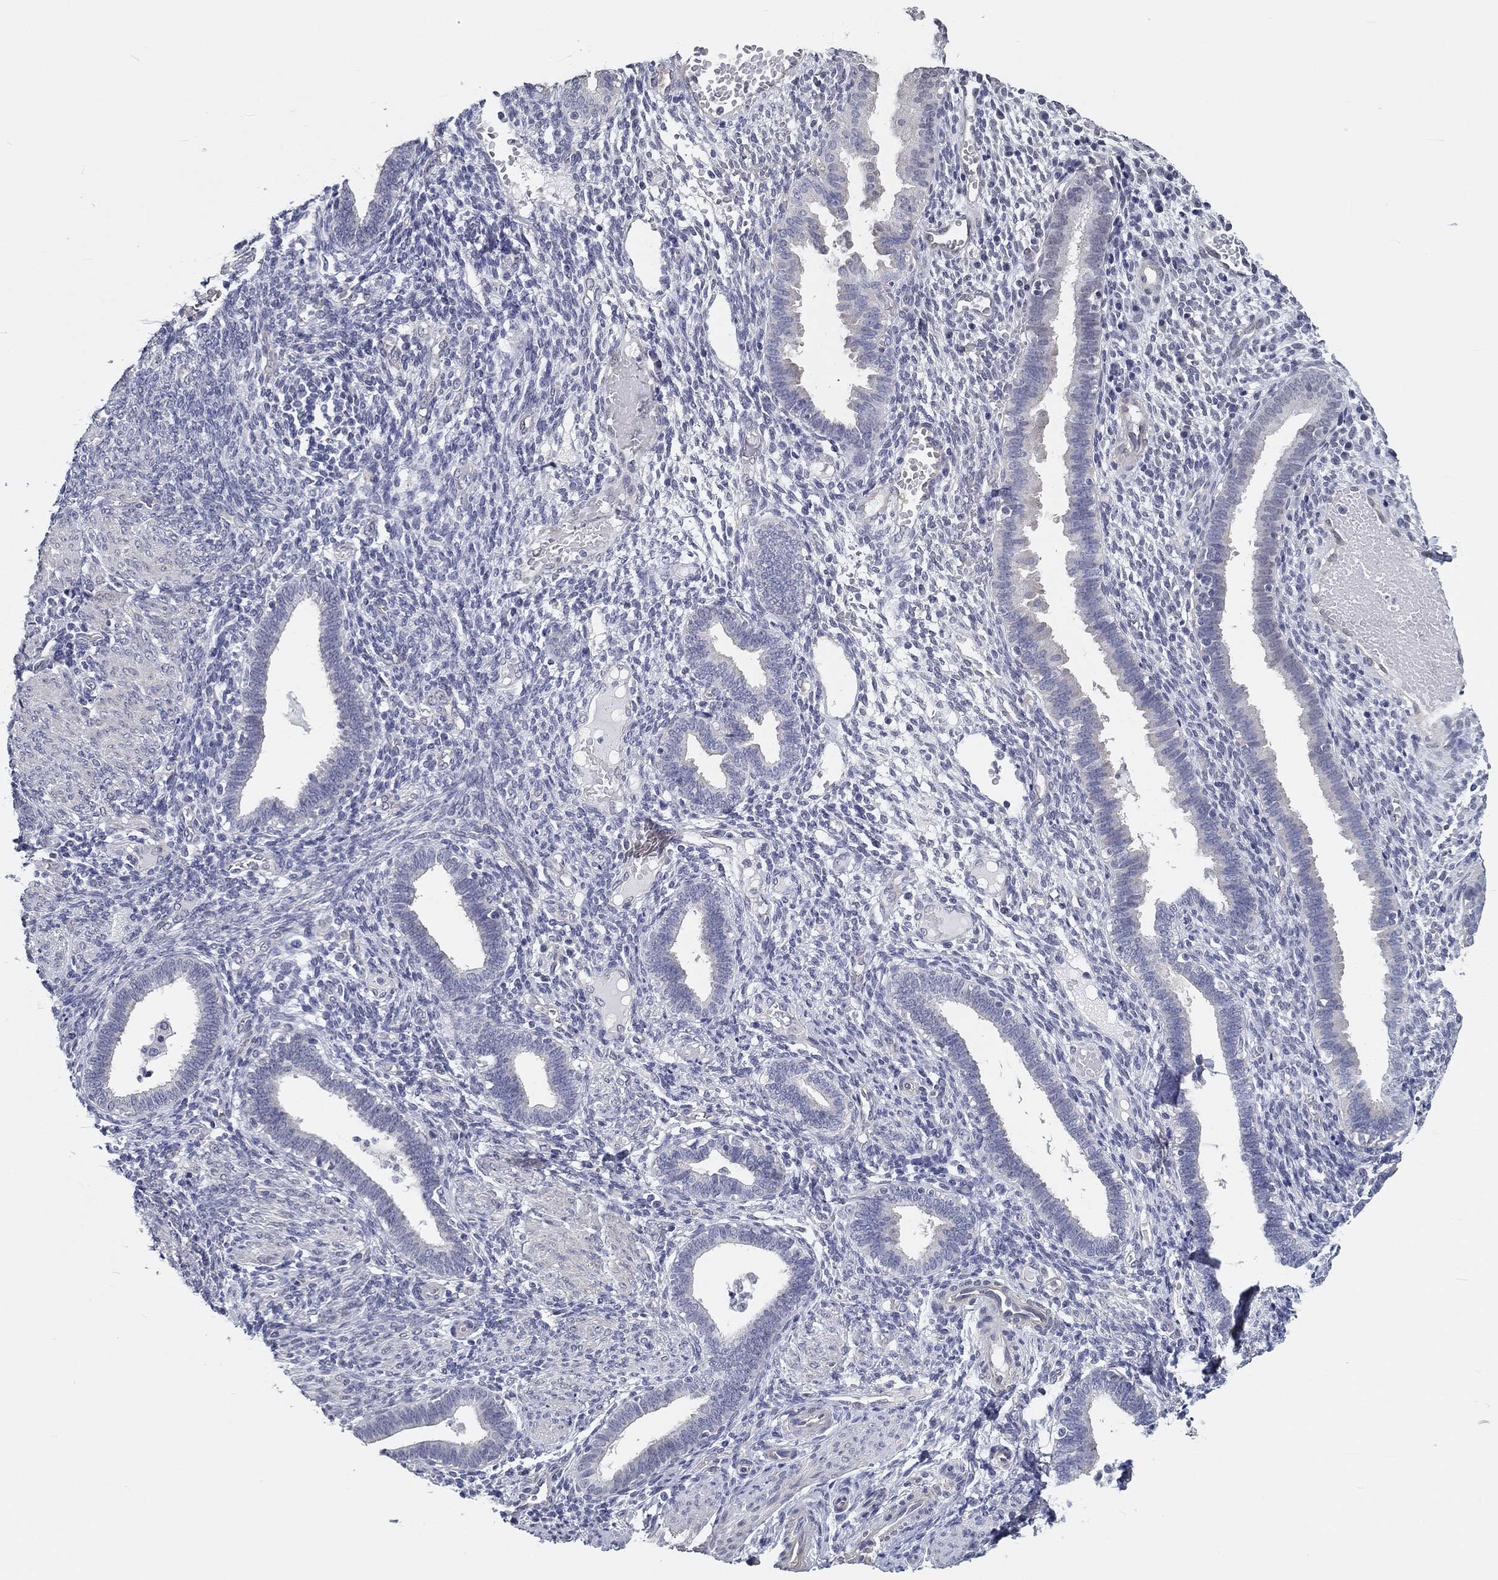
{"staining": {"intensity": "negative", "quantity": "none", "location": "none"}, "tissue": "endometrium", "cell_type": "Cells in endometrial stroma", "image_type": "normal", "snomed": [{"axis": "morphology", "description": "Normal tissue, NOS"}, {"axis": "topography", "description": "Endometrium"}], "caption": "Cells in endometrial stroma are negative for brown protein staining in unremarkable endometrium. (Stains: DAB (3,3'-diaminobenzidine) immunohistochemistry (IHC) with hematoxylin counter stain, Microscopy: brightfield microscopy at high magnification).", "gene": "CRYGD", "patient": {"sex": "female", "age": 42}}